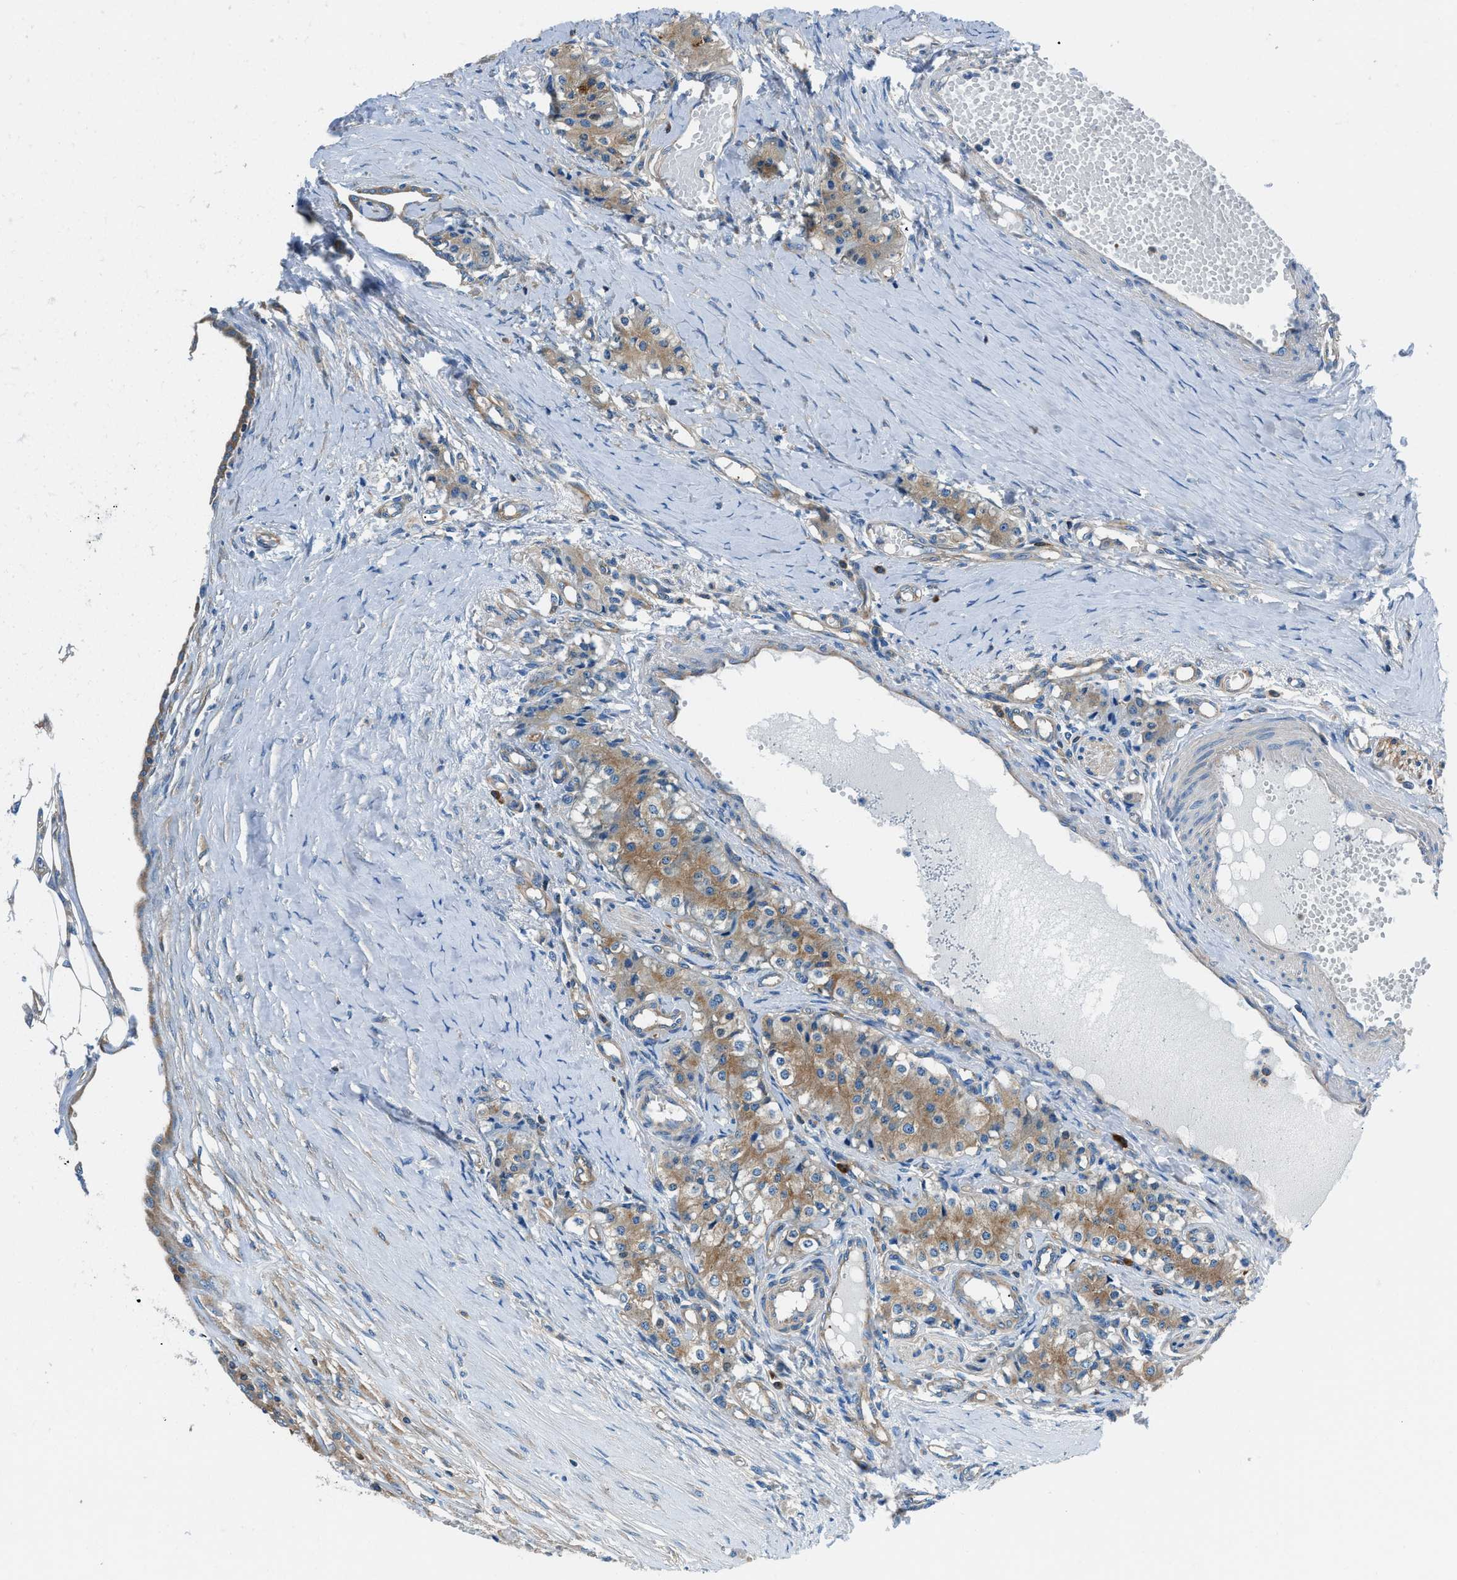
{"staining": {"intensity": "moderate", "quantity": ">75%", "location": "cytoplasmic/membranous"}, "tissue": "carcinoid", "cell_type": "Tumor cells", "image_type": "cancer", "snomed": [{"axis": "morphology", "description": "Carcinoid, malignant, NOS"}, {"axis": "topography", "description": "Colon"}], "caption": "Immunohistochemical staining of carcinoid (malignant) exhibits moderate cytoplasmic/membranous protein staining in approximately >75% of tumor cells.", "gene": "SARS1", "patient": {"sex": "female", "age": 52}}